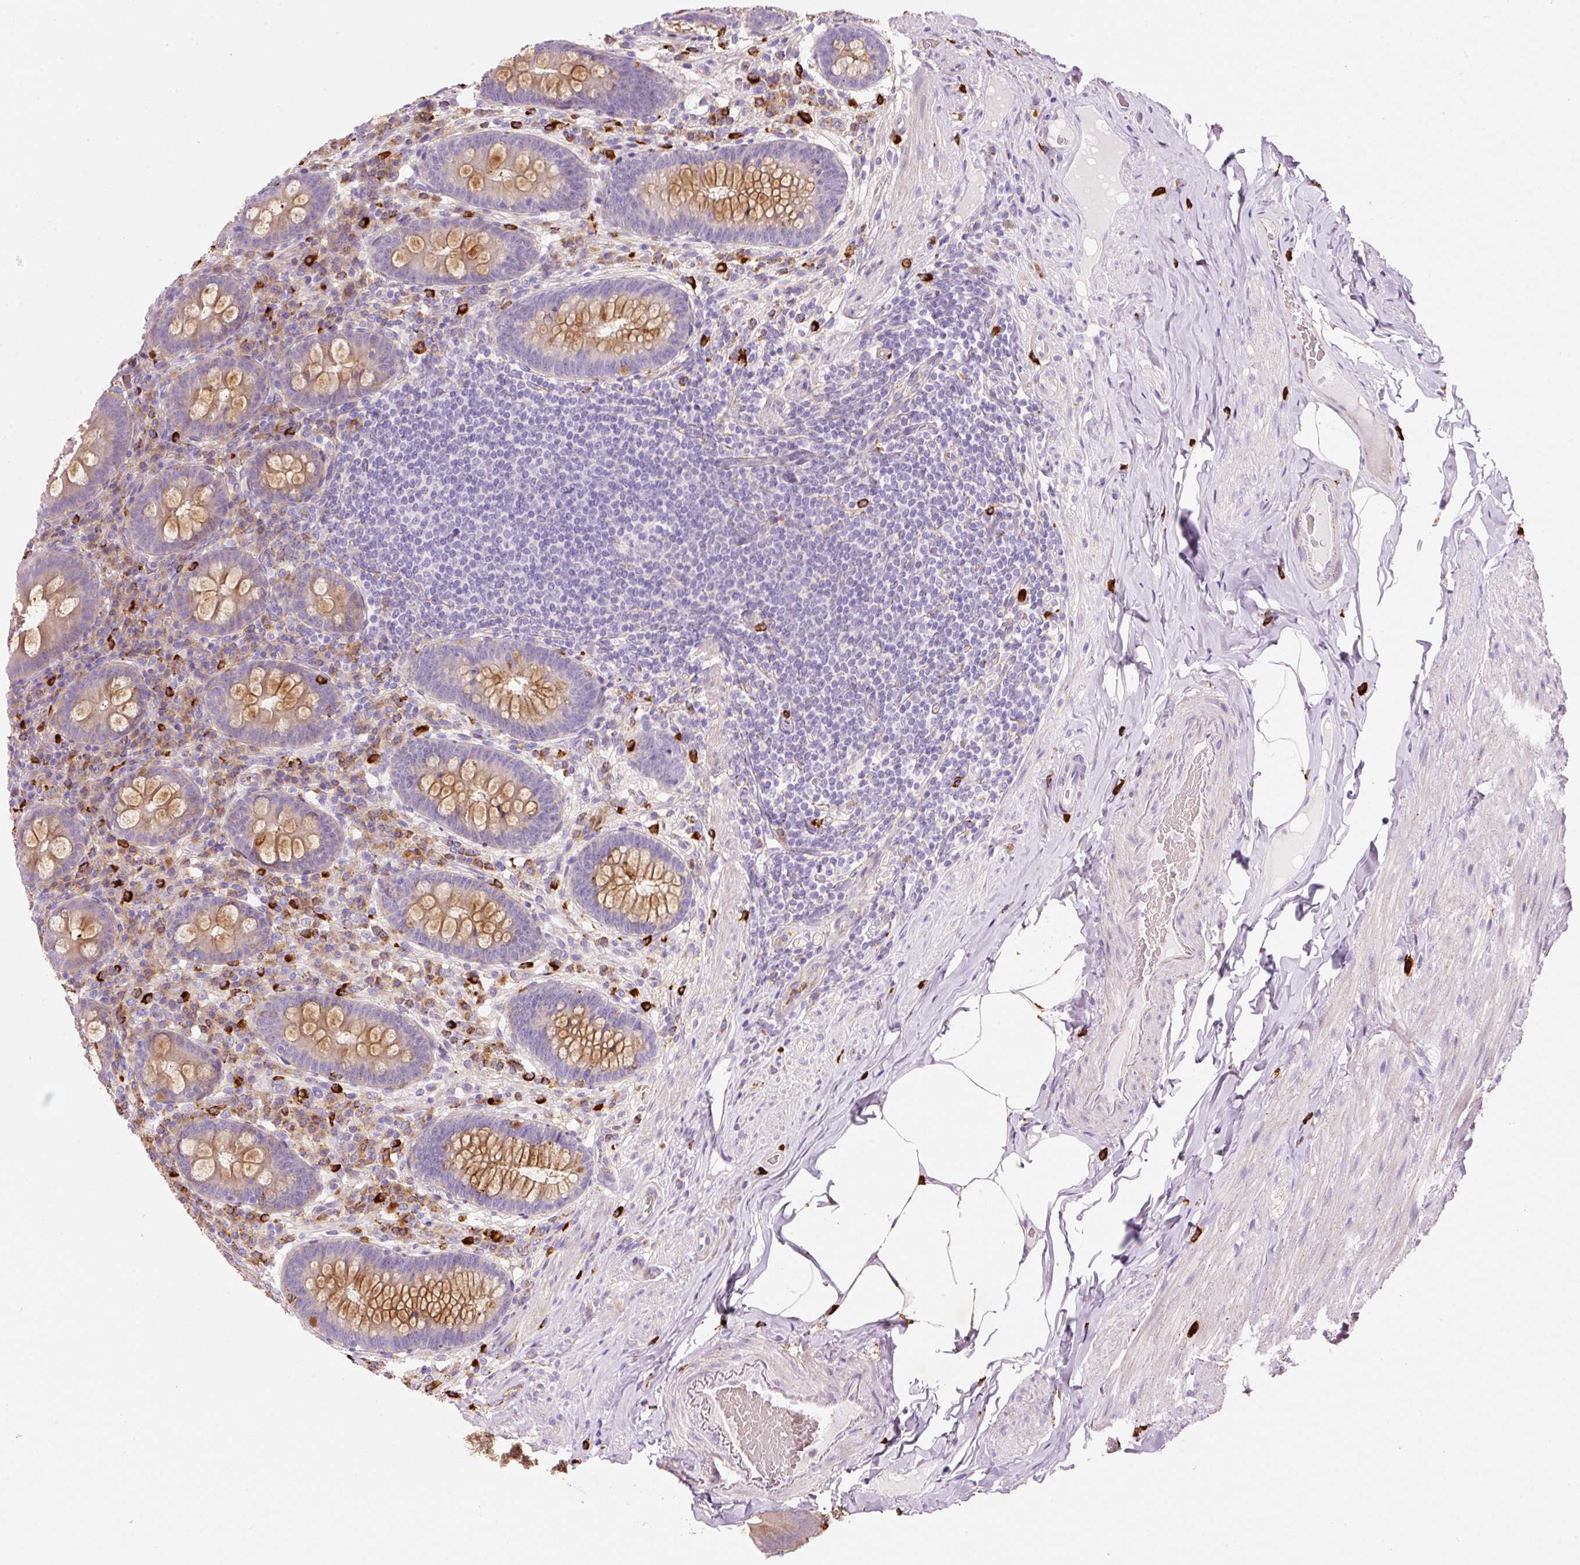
{"staining": {"intensity": "moderate", "quantity": ">75%", "location": "cytoplasmic/membranous"}, "tissue": "appendix", "cell_type": "Glandular cells", "image_type": "normal", "snomed": [{"axis": "morphology", "description": "Normal tissue, NOS"}, {"axis": "topography", "description": "Appendix"}], "caption": "Immunohistochemistry (IHC) histopathology image of unremarkable human appendix stained for a protein (brown), which displays medium levels of moderate cytoplasmic/membranous staining in about >75% of glandular cells.", "gene": "TMC8", "patient": {"sex": "male", "age": 71}}